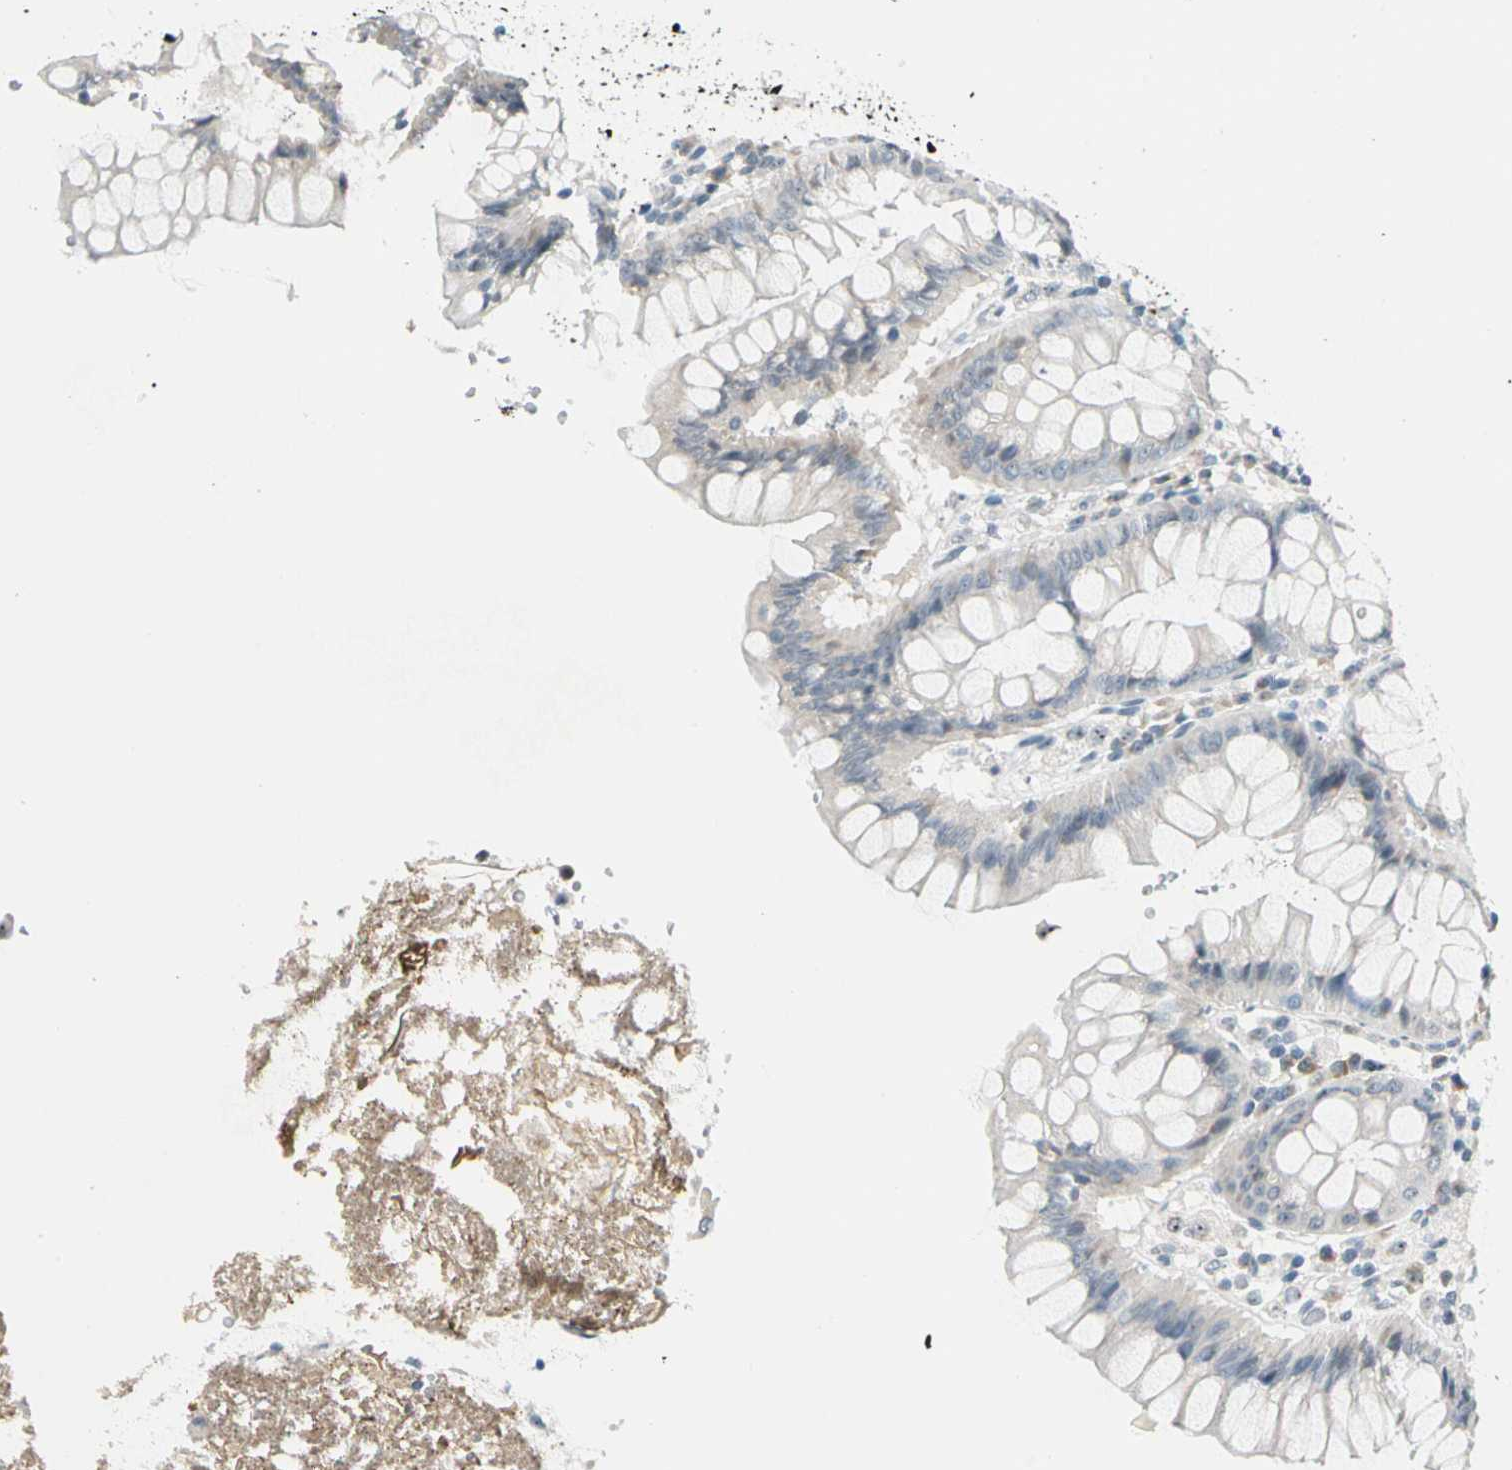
{"staining": {"intensity": "negative", "quantity": "none", "location": "none"}, "tissue": "colon", "cell_type": "Endothelial cells", "image_type": "normal", "snomed": [{"axis": "morphology", "description": "Normal tissue, NOS"}, {"axis": "topography", "description": "Colon"}], "caption": "Colon stained for a protein using IHC reveals no positivity endothelial cells.", "gene": "ZSCAN1", "patient": {"sex": "female", "age": 46}}